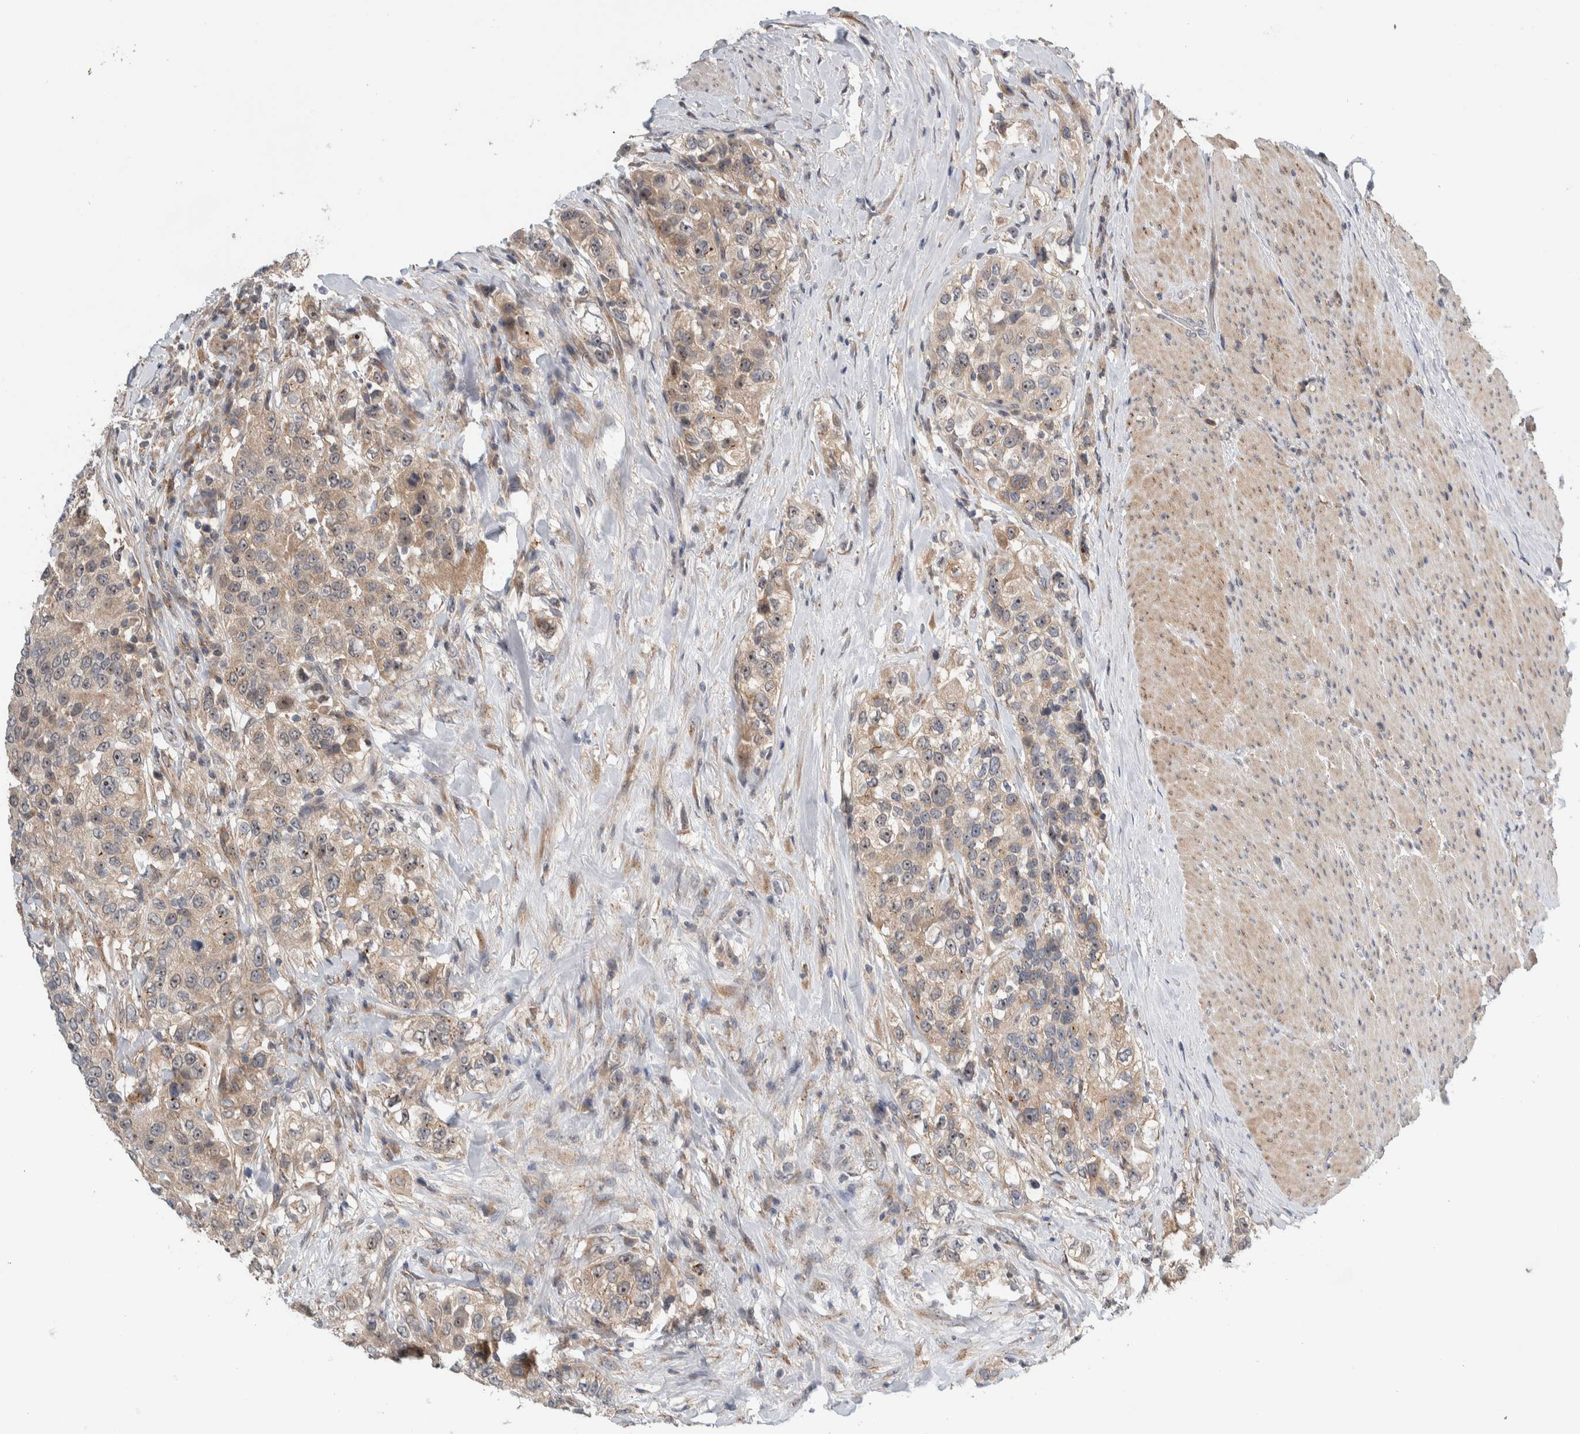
{"staining": {"intensity": "weak", "quantity": ">75%", "location": "cytoplasmic/membranous,nuclear"}, "tissue": "urothelial cancer", "cell_type": "Tumor cells", "image_type": "cancer", "snomed": [{"axis": "morphology", "description": "Urothelial carcinoma, High grade"}, {"axis": "topography", "description": "Urinary bladder"}], "caption": "High-grade urothelial carcinoma stained with immunohistochemistry exhibits weak cytoplasmic/membranous and nuclear staining in about >75% of tumor cells. Immunohistochemistry stains the protein in brown and the nuclei are stained blue.", "gene": "MPRIP", "patient": {"sex": "female", "age": 80}}